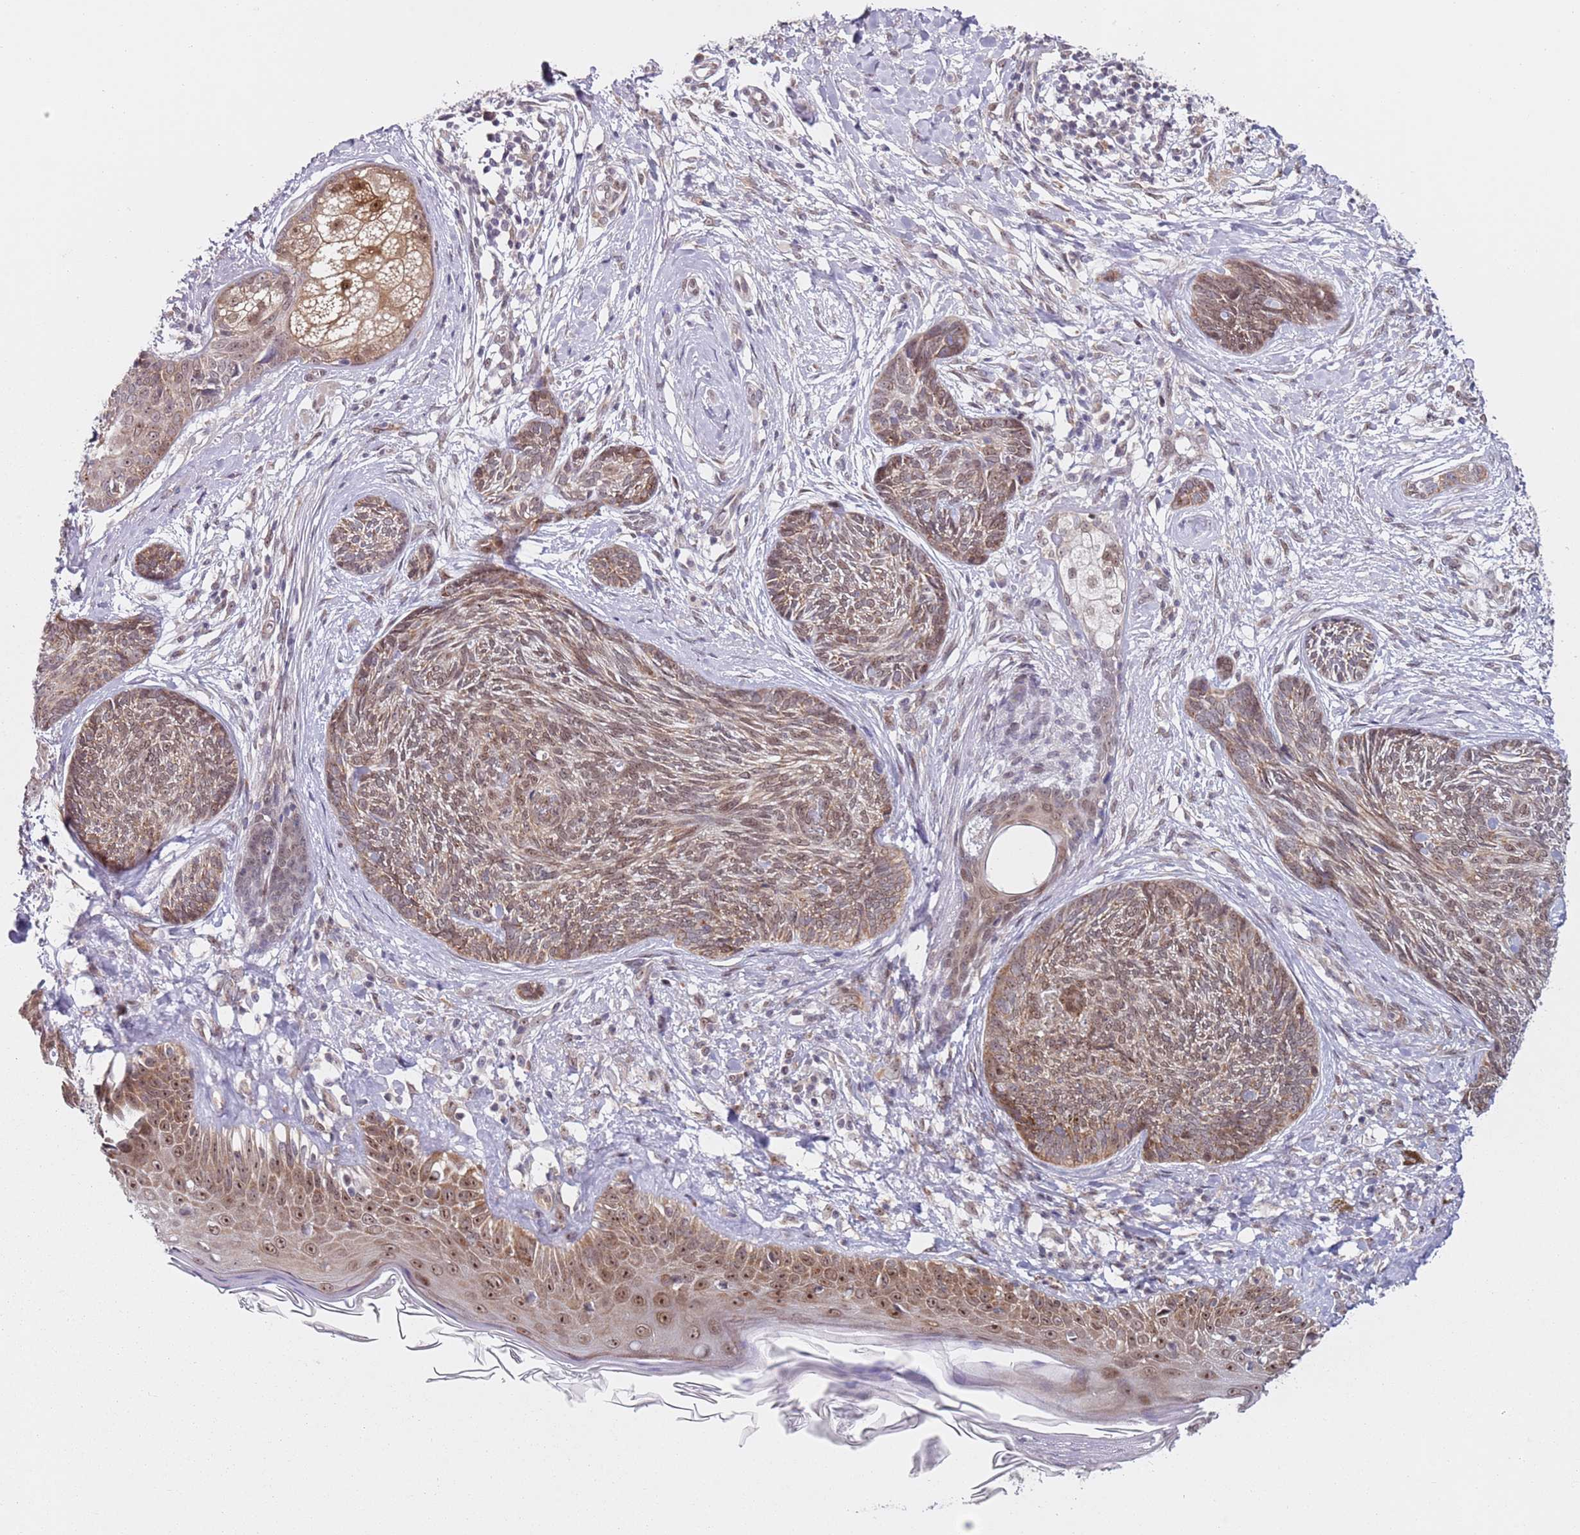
{"staining": {"intensity": "moderate", "quantity": ">75%", "location": "cytoplasmic/membranous,nuclear"}, "tissue": "skin cancer", "cell_type": "Tumor cells", "image_type": "cancer", "snomed": [{"axis": "morphology", "description": "Basal cell carcinoma"}, {"axis": "topography", "description": "Skin"}], "caption": "Skin basal cell carcinoma stained with immunohistochemistry (IHC) exhibits moderate cytoplasmic/membranous and nuclear staining in about >75% of tumor cells.", "gene": "SLC25A32", "patient": {"sex": "male", "age": 73}}